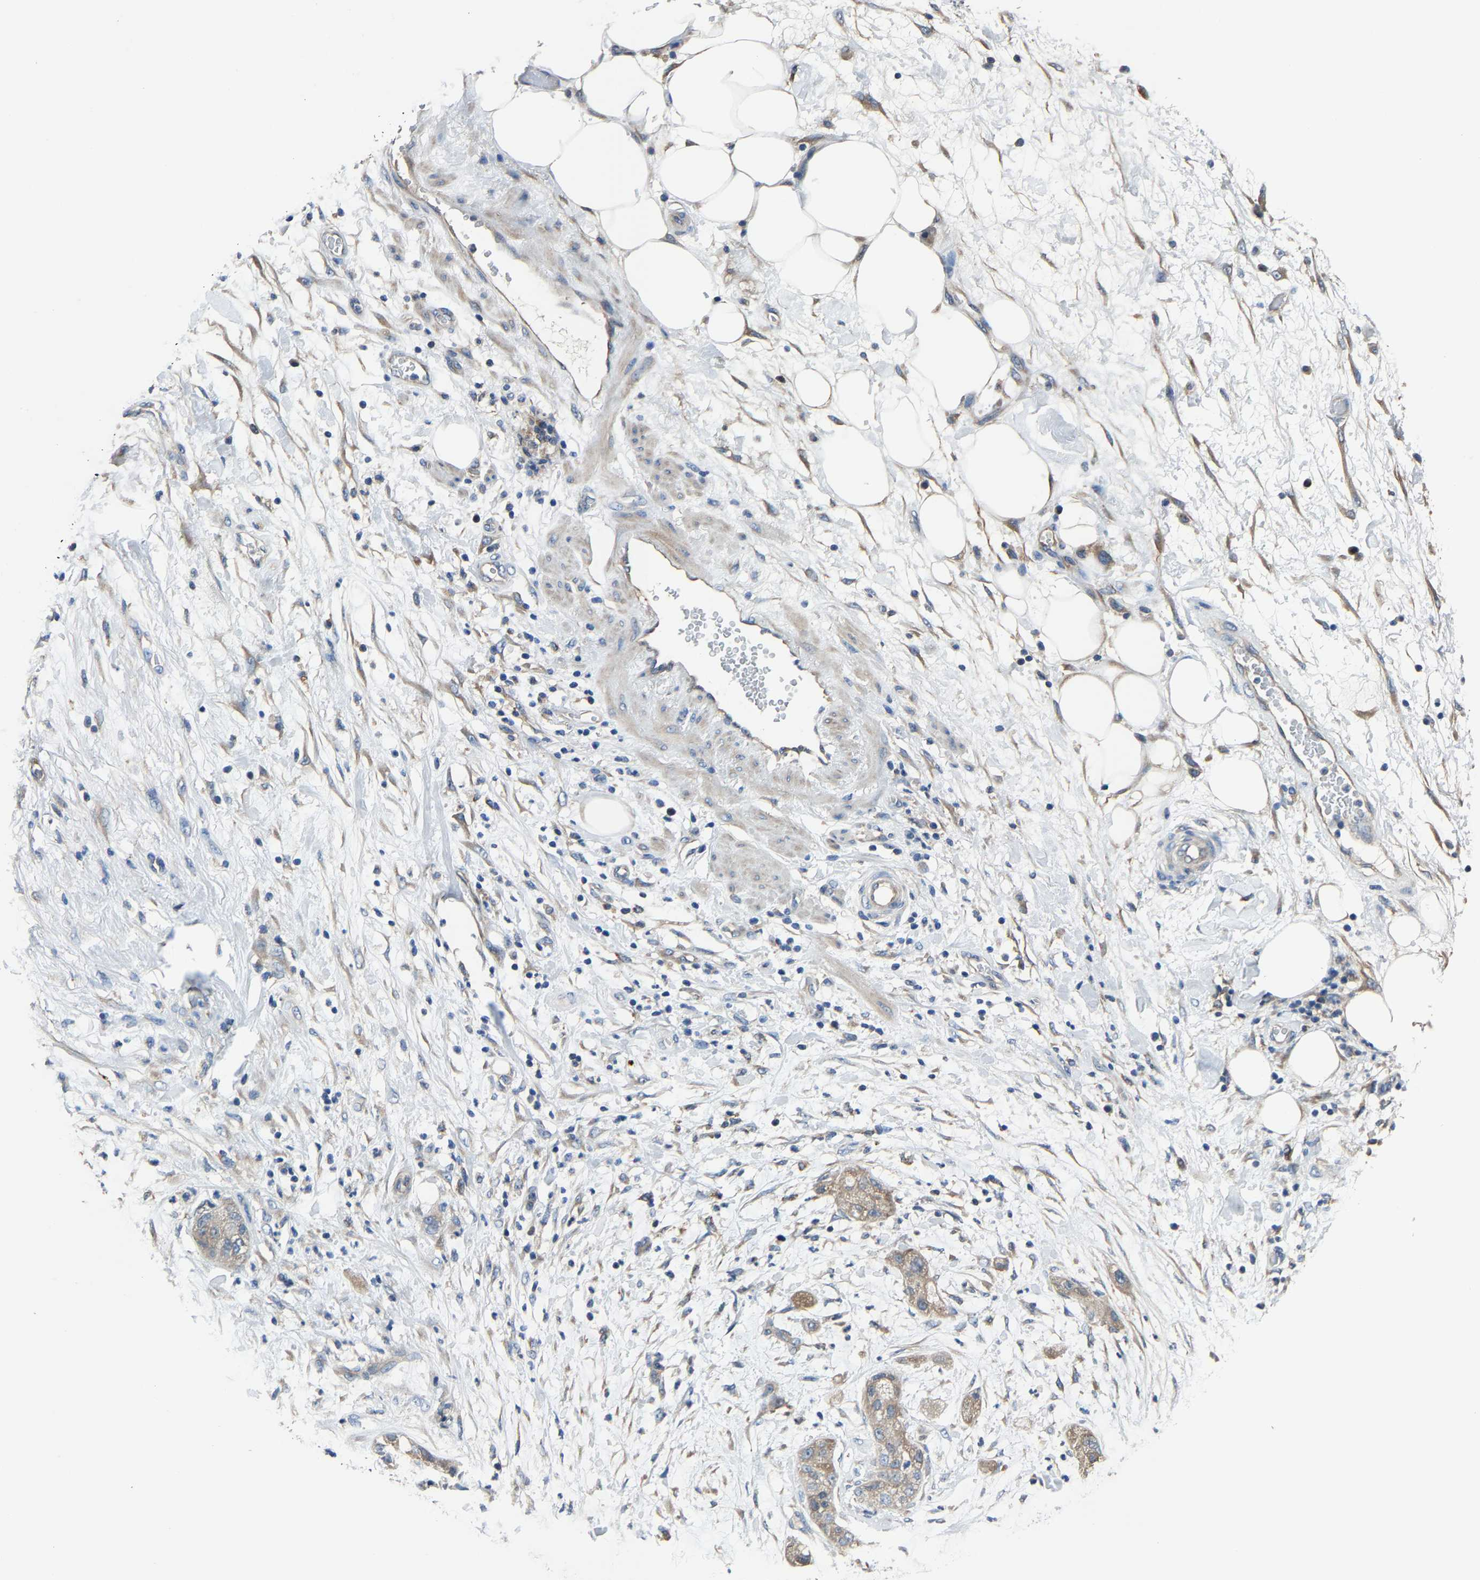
{"staining": {"intensity": "weak", "quantity": ">75%", "location": "cytoplasmic/membranous"}, "tissue": "pancreatic cancer", "cell_type": "Tumor cells", "image_type": "cancer", "snomed": [{"axis": "morphology", "description": "Adenocarcinoma, NOS"}, {"axis": "topography", "description": "Pancreas"}], "caption": "Pancreatic cancer tissue demonstrates weak cytoplasmic/membranous positivity in approximately >75% of tumor cells", "gene": "STRBP", "patient": {"sex": "female", "age": 78}}